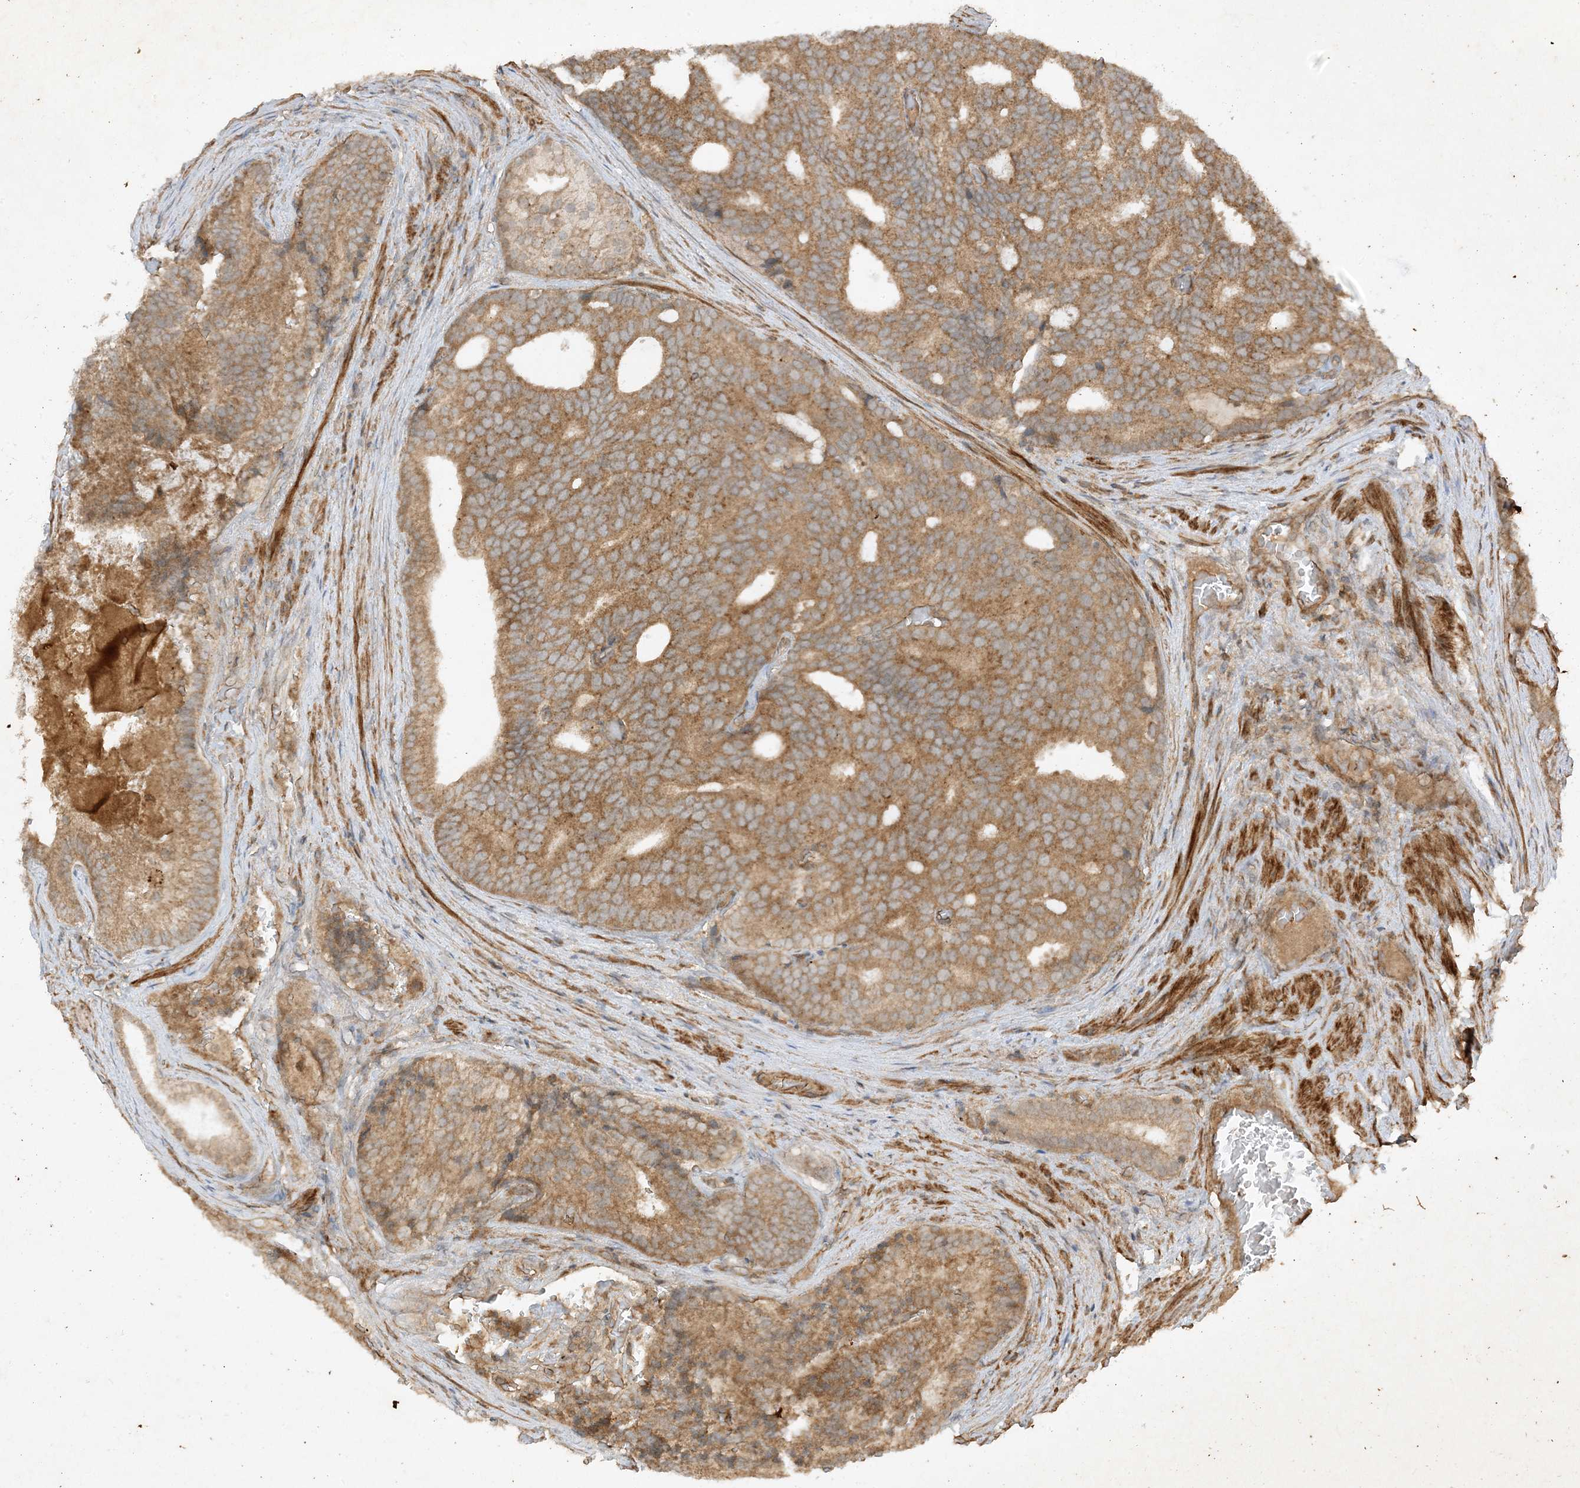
{"staining": {"intensity": "moderate", "quantity": ">75%", "location": "cytoplasmic/membranous"}, "tissue": "prostate cancer", "cell_type": "Tumor cells", "image_type": "cancer", "snomed": [{"axis": "morphology", "description": "Adenocarcinoma, Low grade"}, {"axis": "topography", "description": "Prostate"}], "caption": "Immunohistochemical staining of human prostate cancer (low-grade adenocarcinoma) displays moderate cytoplasmic/membranous protein positivity in about >75% of tumor cells.", "gene": "XRN1", "patient": {"sex": "male", "age": 71}}